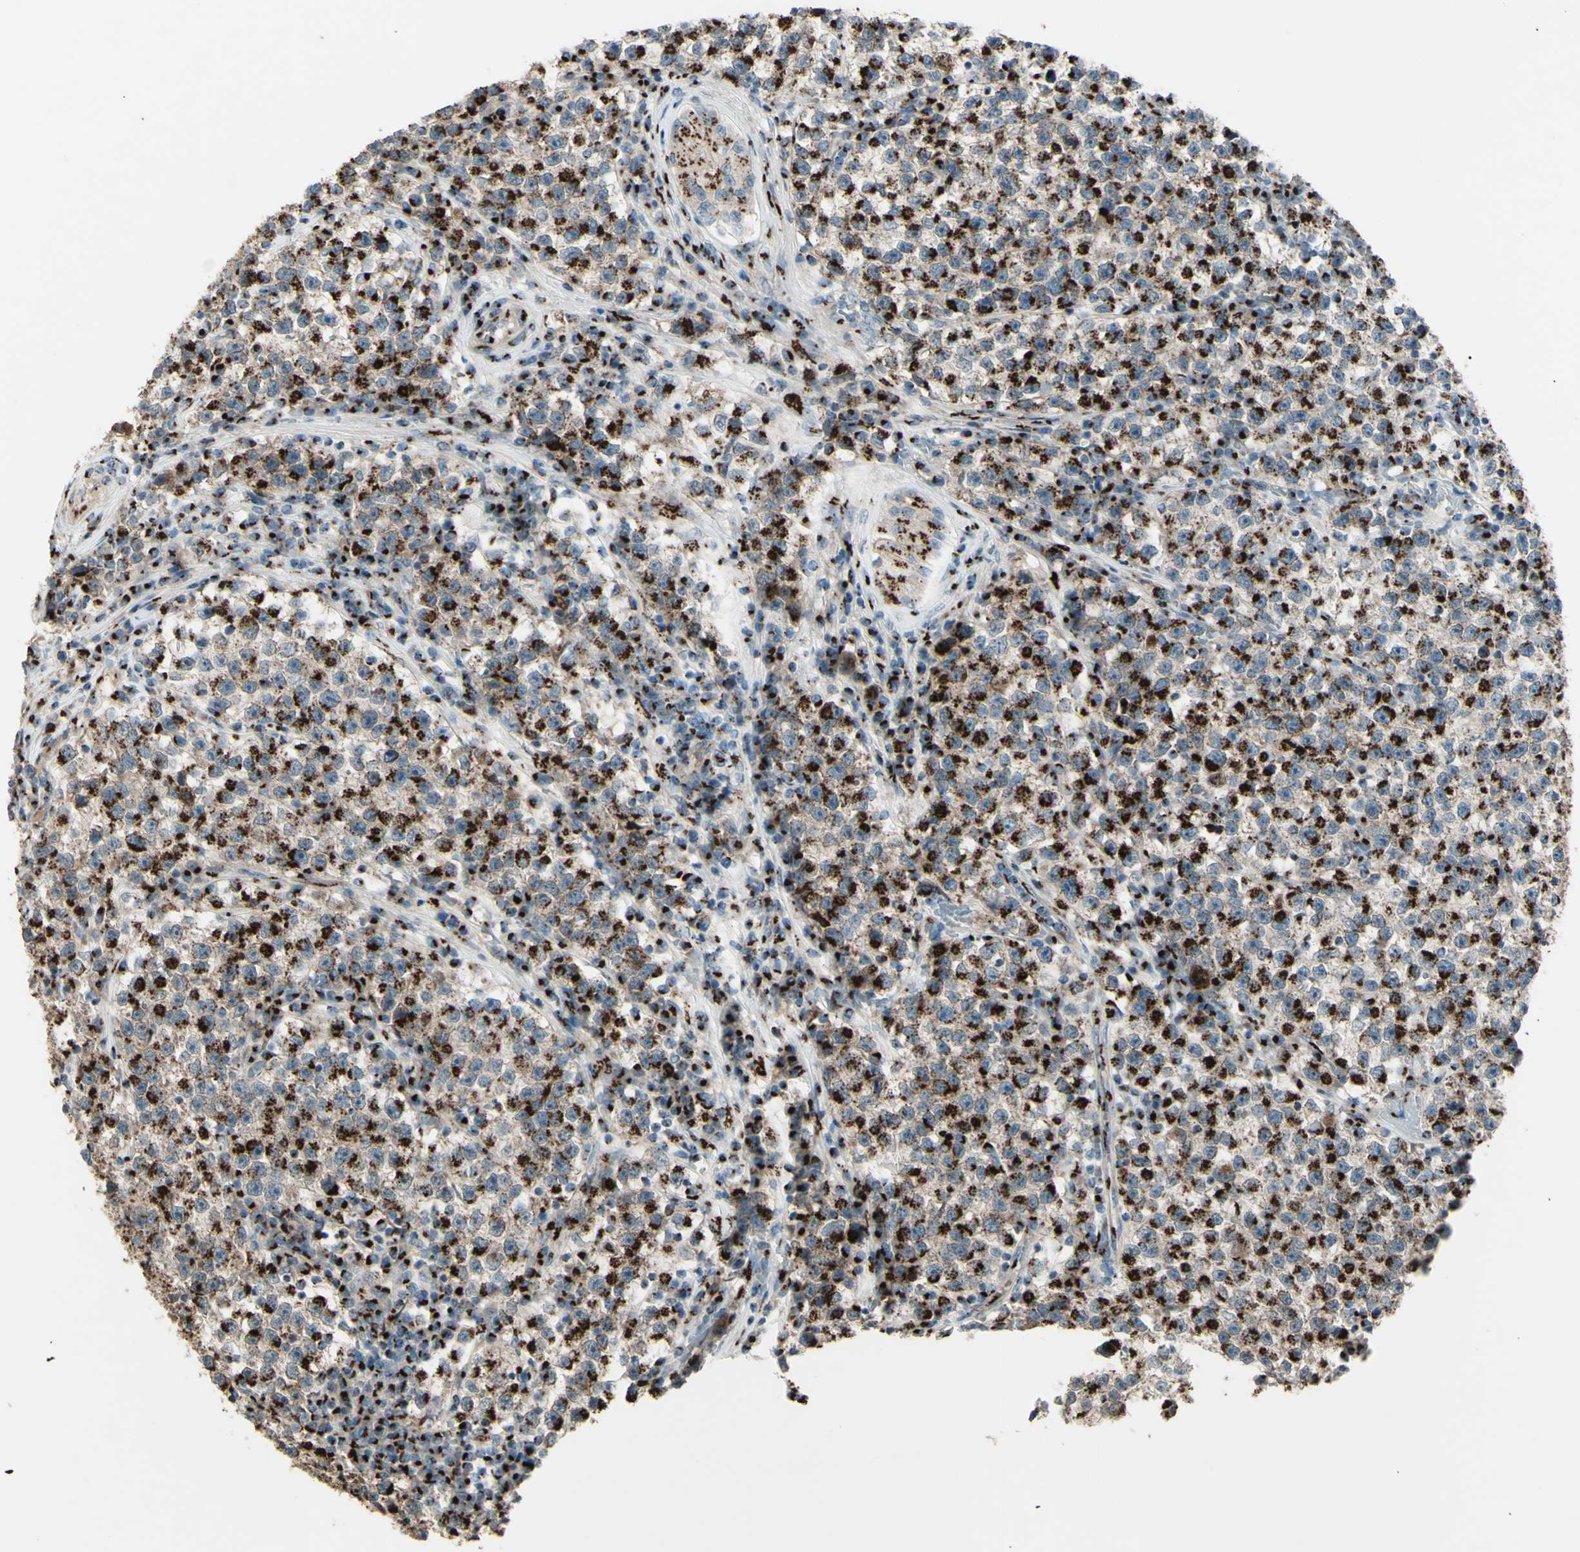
{"staining": {"intensity": "strong", "quantity": ">75%", "location": "cytoplasmic/membranous"}, "tissue": "testis cancer", "cell_type": "Tumor cells", "image_type": "cancer", "snomed": [{"axis": "morphology", "description": "Seminoma, NOS"}, {"axis": "topography", "description": "Testis"}], "caption": "IHC staining of testis cancer, which exhibits high levels of strong cytoplasmic/membranous staining in about >75% of tumor cells indicating strong cytoplasmic/membranous protein expression. The staining was performed using DAB (3,3'-diaminobenzidine) (brown) for protein detection and nuclei were counterstained in hematoxylin (blue).", "gene": "BPNT2", "patient": {"sex": "male", "age": 22}}